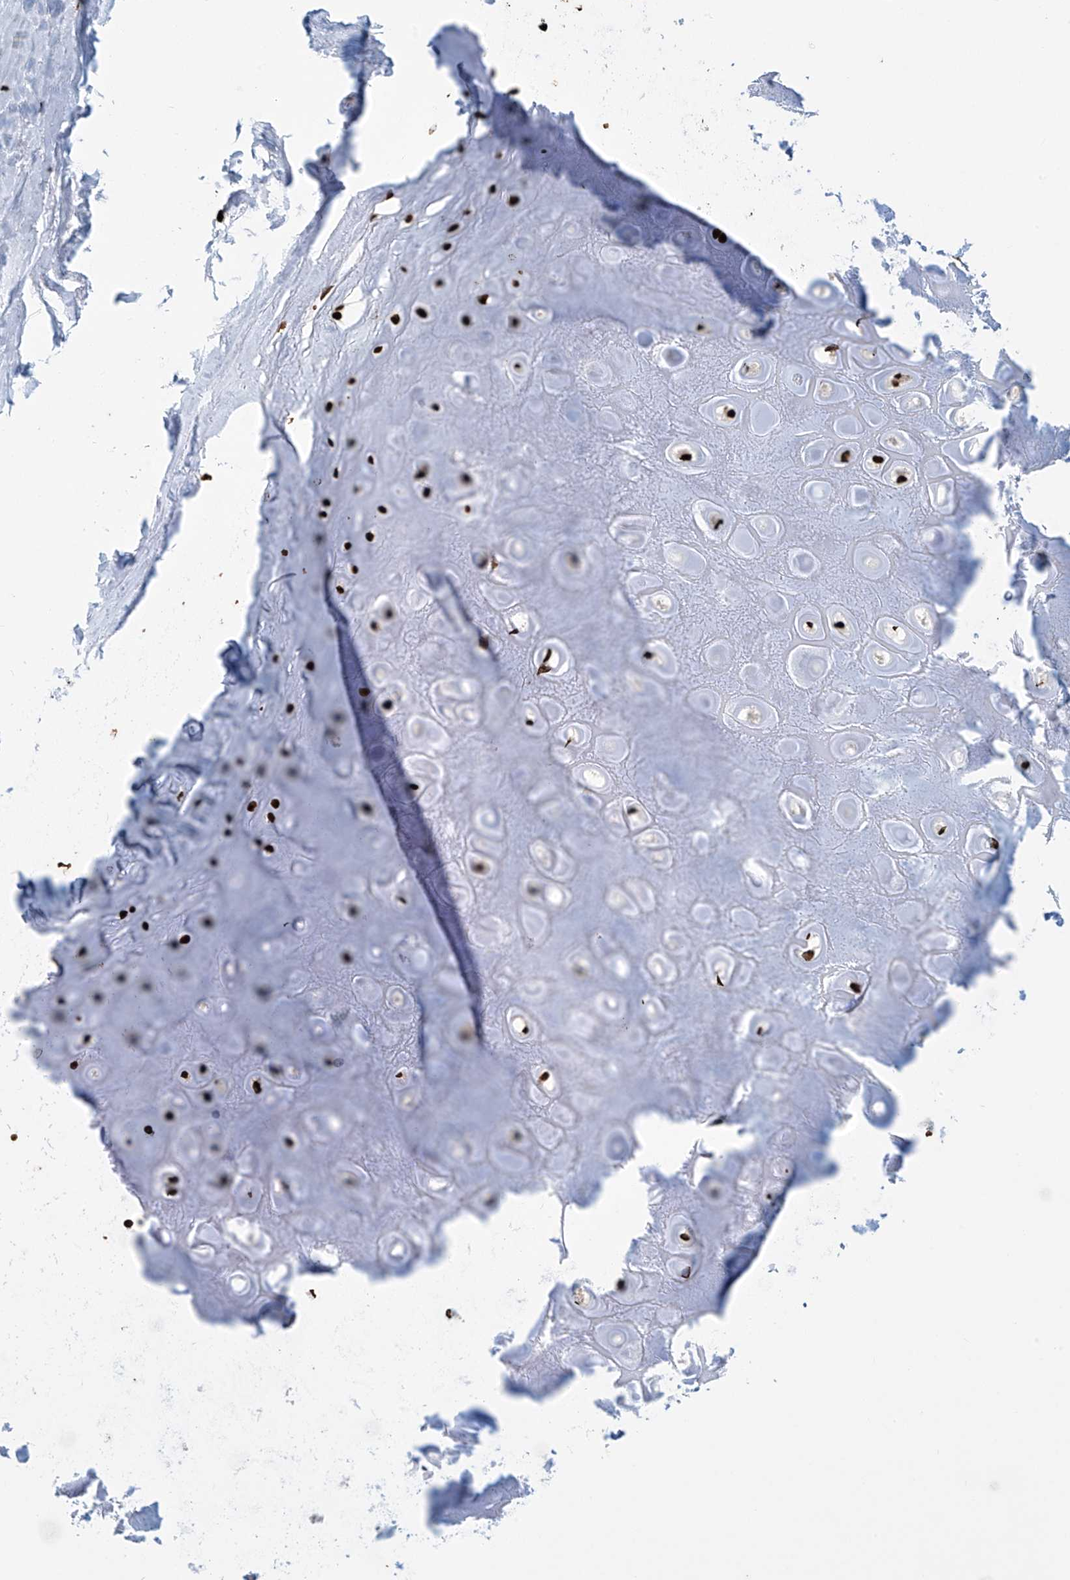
{"staining": {"intensity": "moderate", "quantity": ">75%", "location": "cytoplasmic/membranous"}, "tissue": "adipose tissue", "cell_type": "Adipocytes", "image_type": "normal", "snomed": [{"axis": "morphology", "description": "Normal tissue, NOS"}, {"axis": "morphology", "description": "Basal cell carcinoma"}, {"axis": "topography", "description": "Skin"}], "caption": "Immunohistochemical staining of unremarkable adipose tissue demonstrates >75% levels of moderate cytoplasmic/membranous protein staining in approximately >75% of adipocytes.", "gene": "DPPA2", "patient": {"sex": "female", "age": 89}}